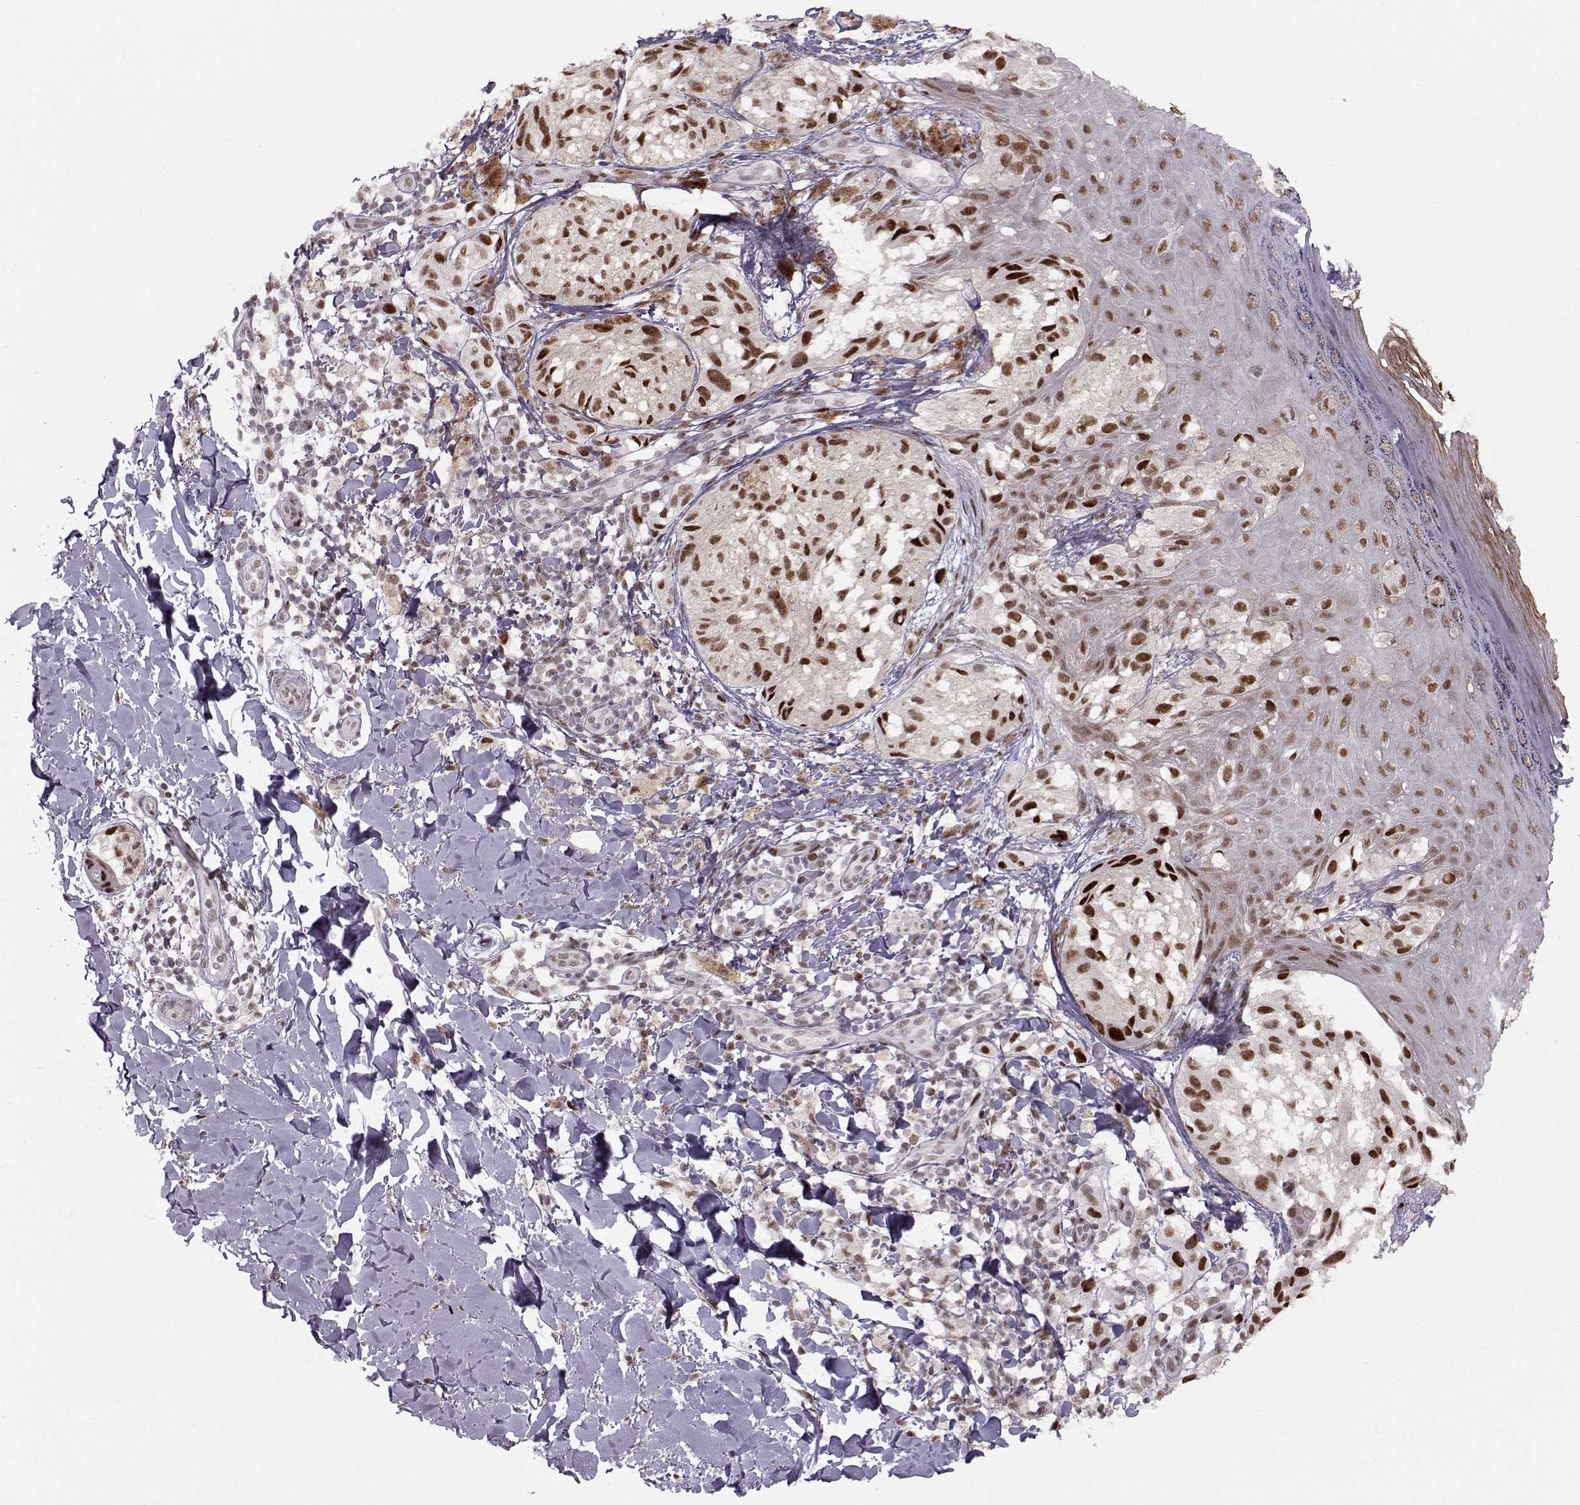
{"staining": {"intensity": "strong", "quantity": ">75%", "location": "nuclear"}, "tissue": "melanoma", "cell_type": "Tumor cells", "image_type": "cancer", "snomed": [{"axis": "morphology", "description": "Malignant melanoma, NOS"}, {"axis": "topography", "description": "Skin"}], "caption": "Approximately >75% of tumor cells in human malignant melanoma show strong nuclear protein expression as visualized by brown immunohistochemical staining.", "gene": "SNAPC2", "patient": {"sex": "male", "age": 36}}